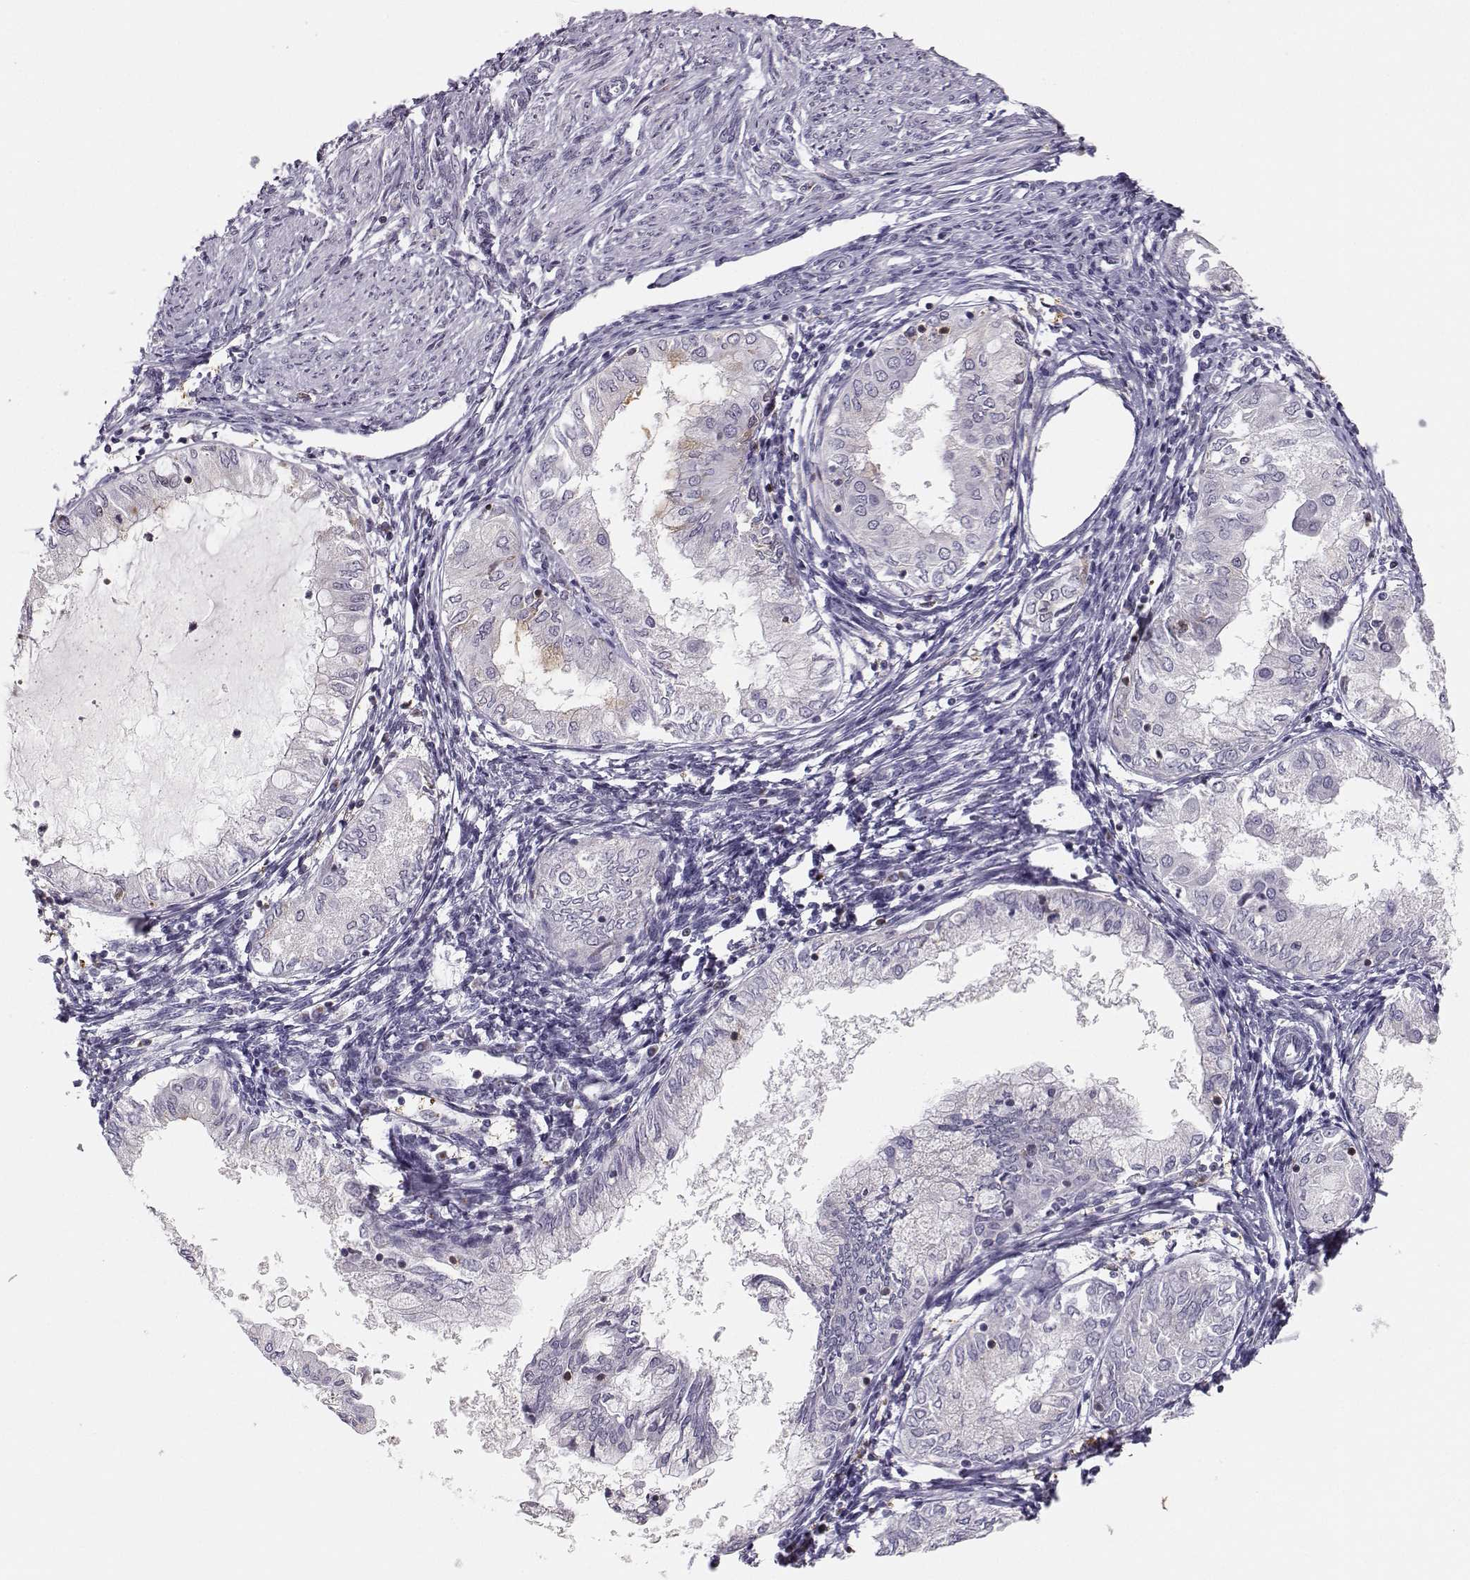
{"staining": {"intensity": "negative", "quantity": "none", "location": "none"}, "tissue": "endometrial cancer", "cell_type": "Tumor cells", "image_type": "cancer", "snomed": [{"axis": "morphology", "description": "Adenocarcinoma, NOS"}, {"axis": "topography", "description": "Endometrium"}], "caption": "Tumor cells show no significant expression in endometrial adenocarcinoma.", "gene": "HTR7", "patient": {"sex": "female", "age": 68}}